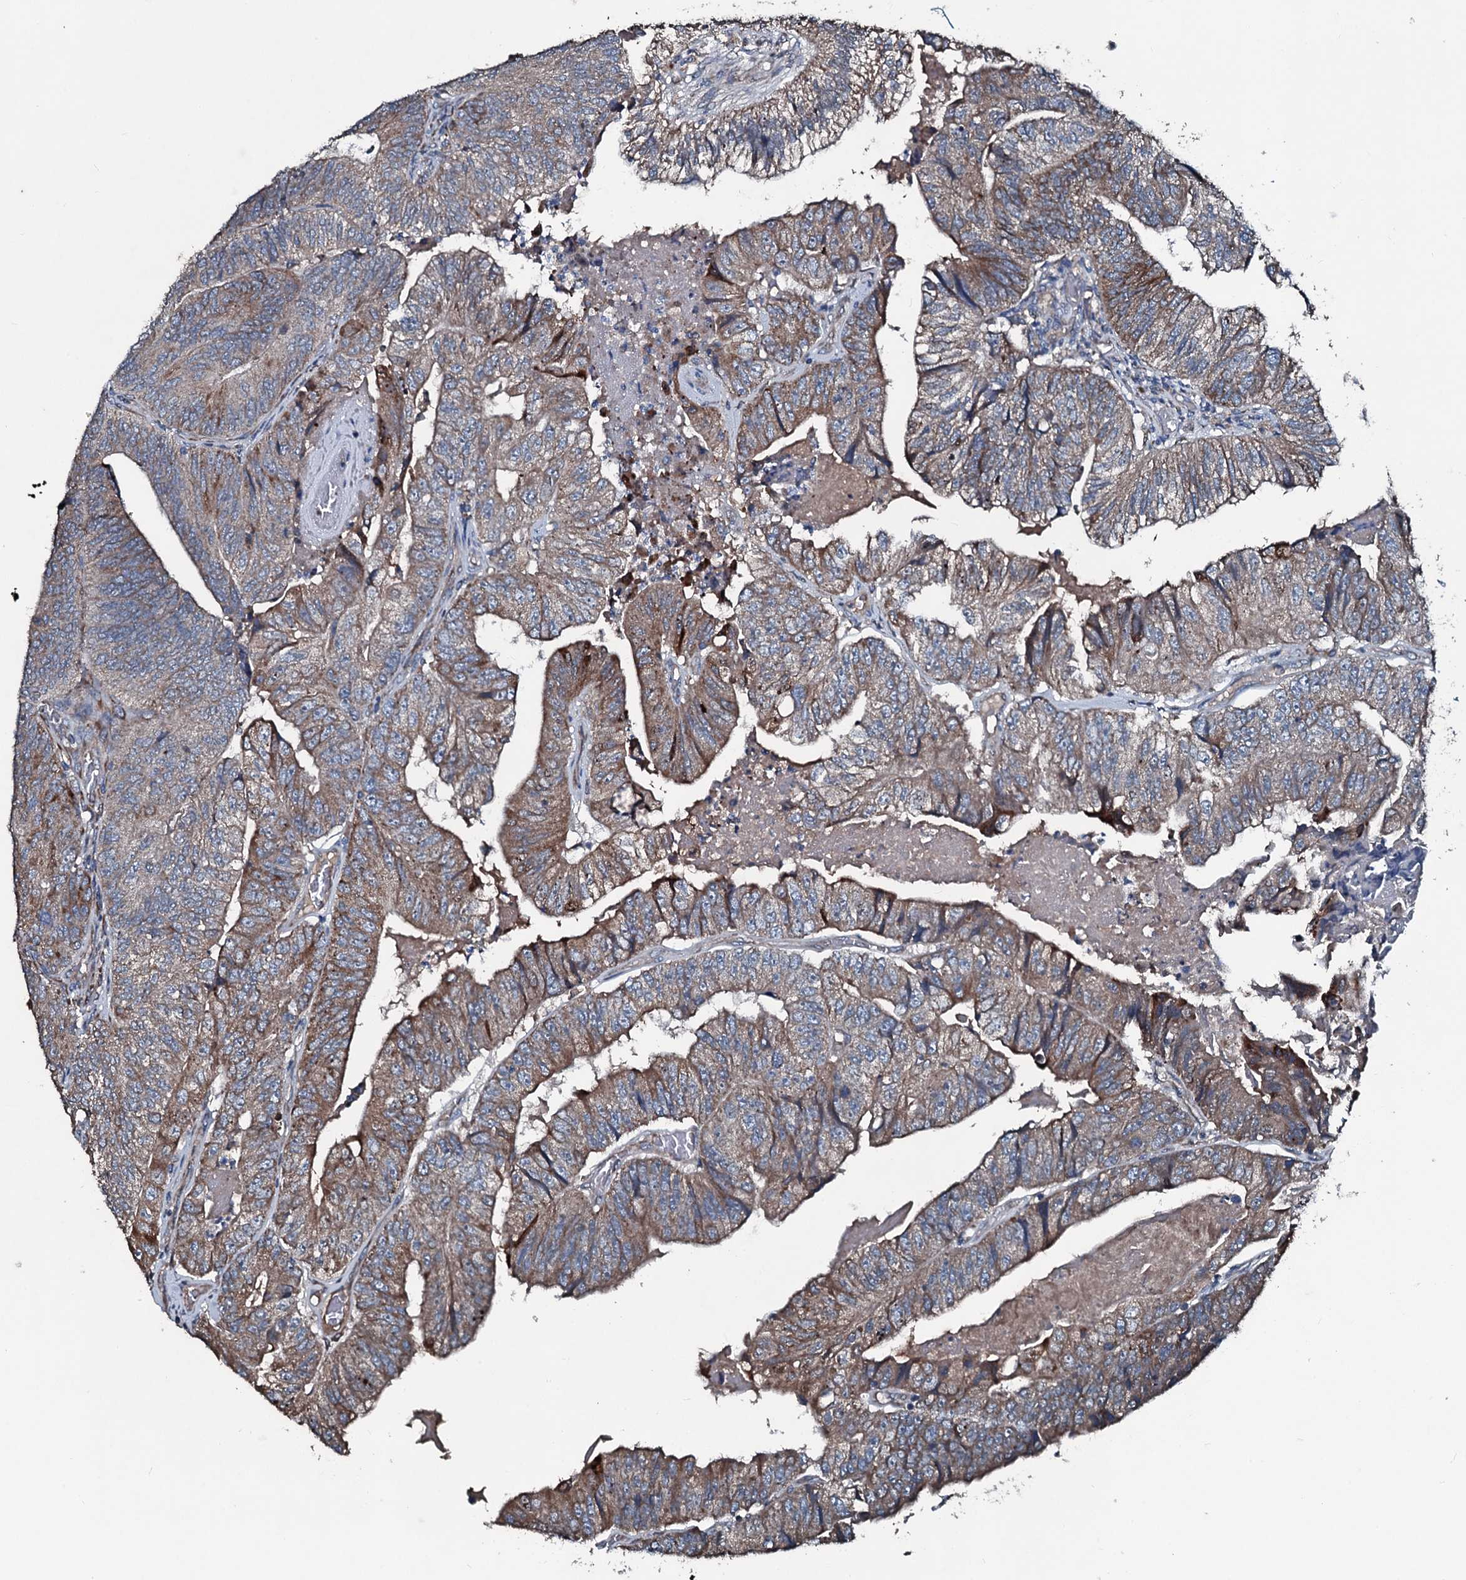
{"staining": {"intensity": "weak", "quantity": ">75%", "location": "cytoplasmic/membranous"}, "tissue": "colorectal cancer", "cell_type": "Tumor cells", "image_type": "cancer", "snomed": [{"axis": "morphology", "description": "Adenocarcinoma, NOS"}, {"axis": "topography", "description": "Colon"}], "caption": "A low amount of weak cytoplasmic/membranous expression is appreciated in about >75% of tumor cells in colorectal cancer tissue. The staining is performed using DAB (3,3'-diaminobenzidine) brown chromogen to label protein expression. The nuclei are counter-stained blue using hematoxylin.", "gene": "ACSS3", "patient": {"sex": "female", "age": 67}}